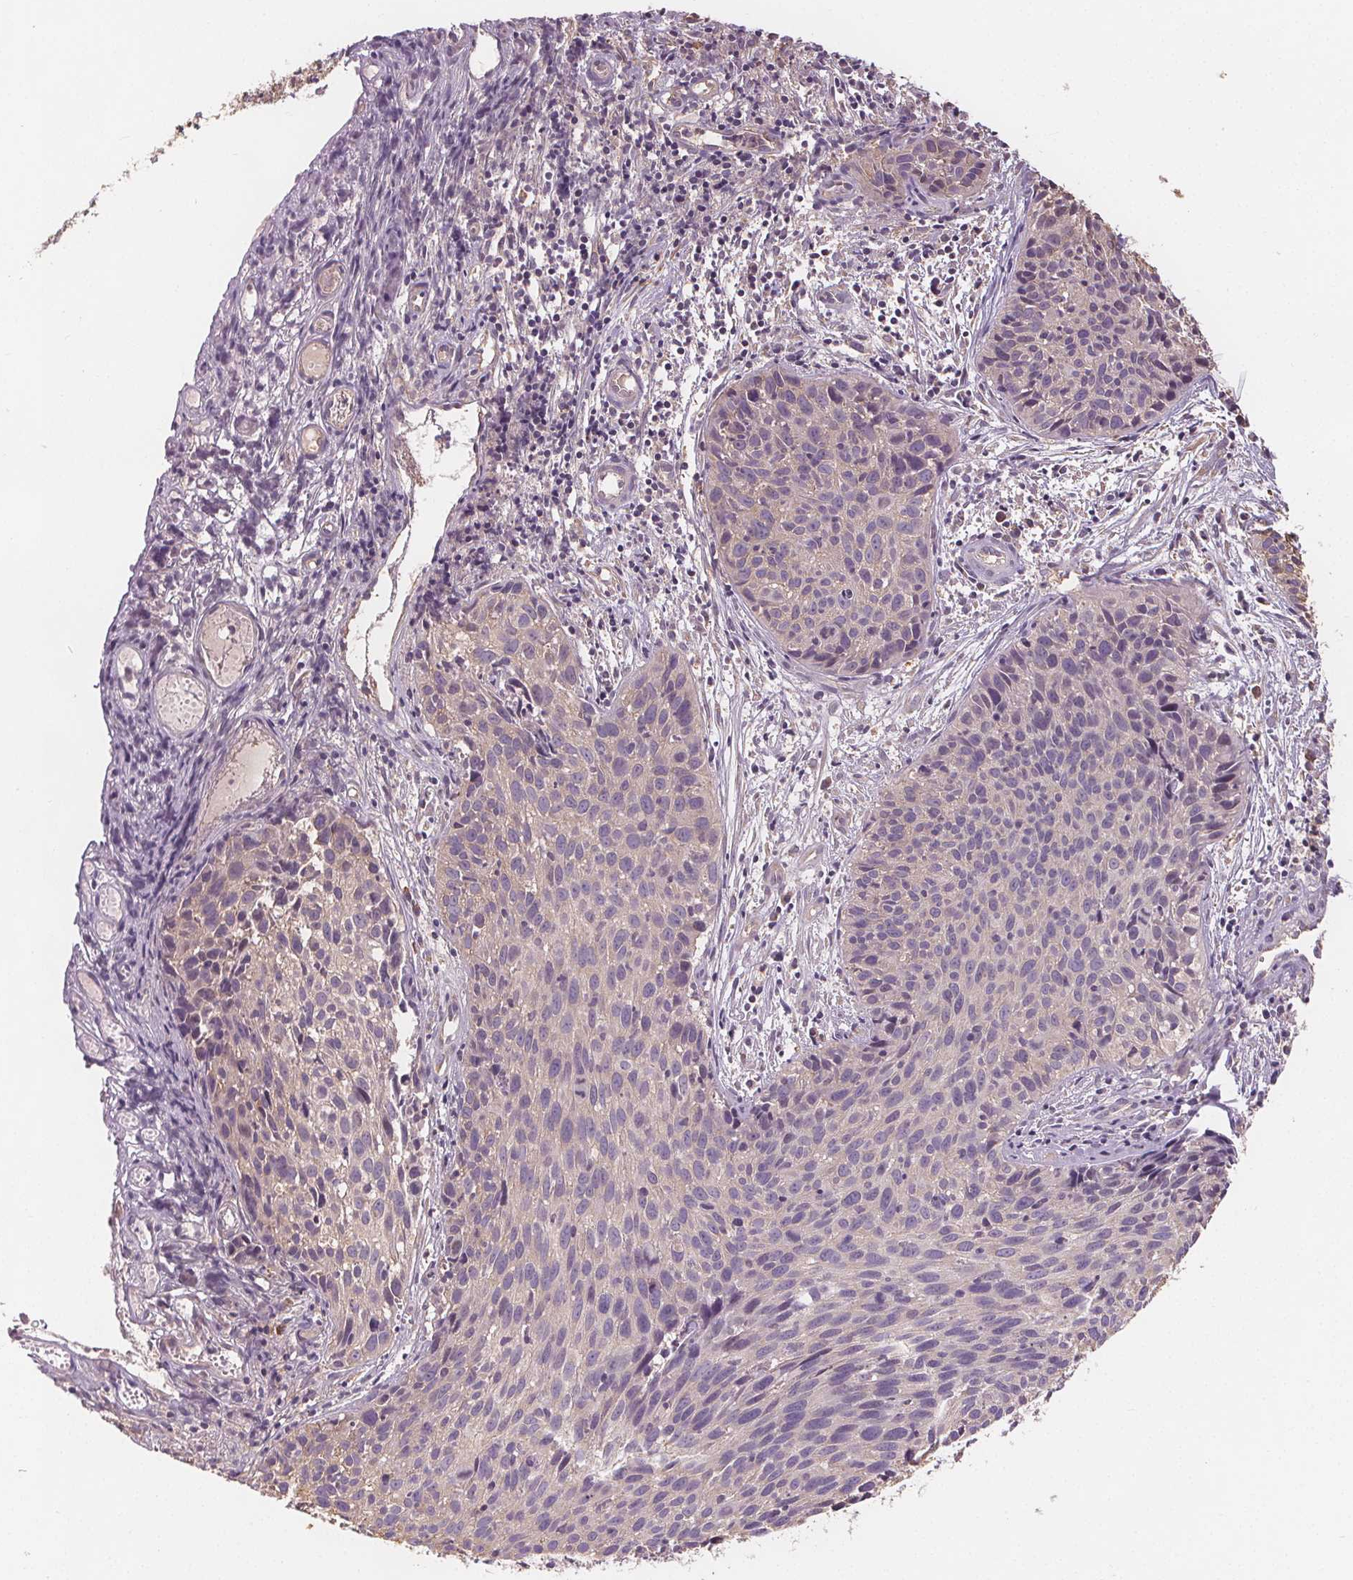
{"staining": {"intensity": "negative", "quantity": "none", "location": "none"}, "tissue": "cervical cancer", "cell_type": "Tumor cells", "image_type": "cancer", "snomed": [{"axis": "morphology", "description": "Squamous cell carcinoma, NOS"}, {"axis": "topography", "description": "Cervix"}], "caption": "Tumor cells show no significant protein staining in cervical cancer (squamous cell carcinoma).", "gene": "TMEM80", "patient": {"sex": "female", "age": 30}}